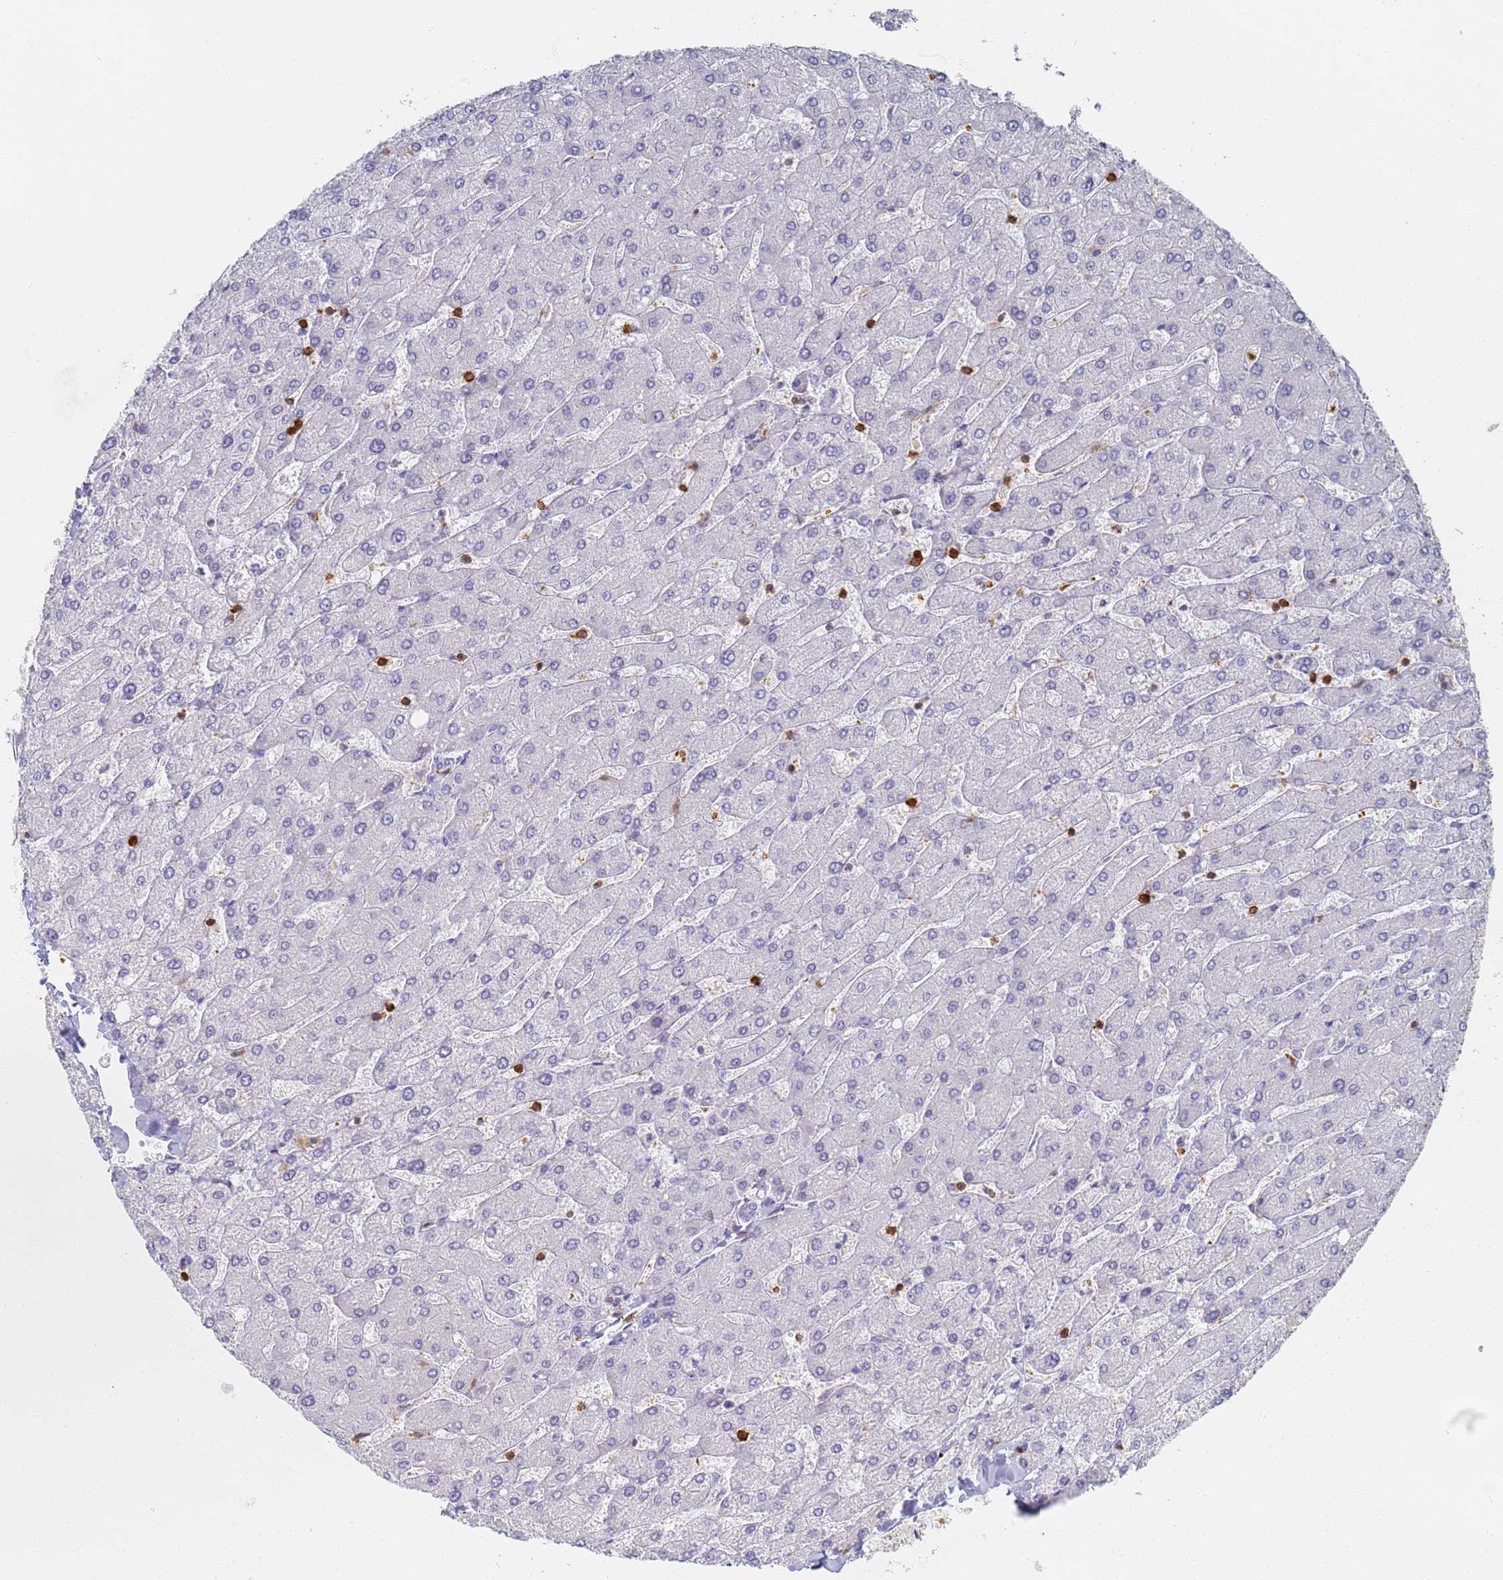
{"staining": {"intensity": "negative", "quantity": "none", "location": "none"}, "tissue": "liver", "cell_type": "Cholangiocytes", "image_type": "normal", "snomed": [{"axis": "morphology", "description": "Normal tissue, NOS"}, {"axis": "topography", "description": "Liver"}], "caption": "IHC histopathology image of normal liver: human liver stained with DAB (3,3'-diaminobenzidine) reveals no significant protein staining in cholangiocytes.", "gene": "BIN2", "patient": {"sex": "male", "age": 55}}